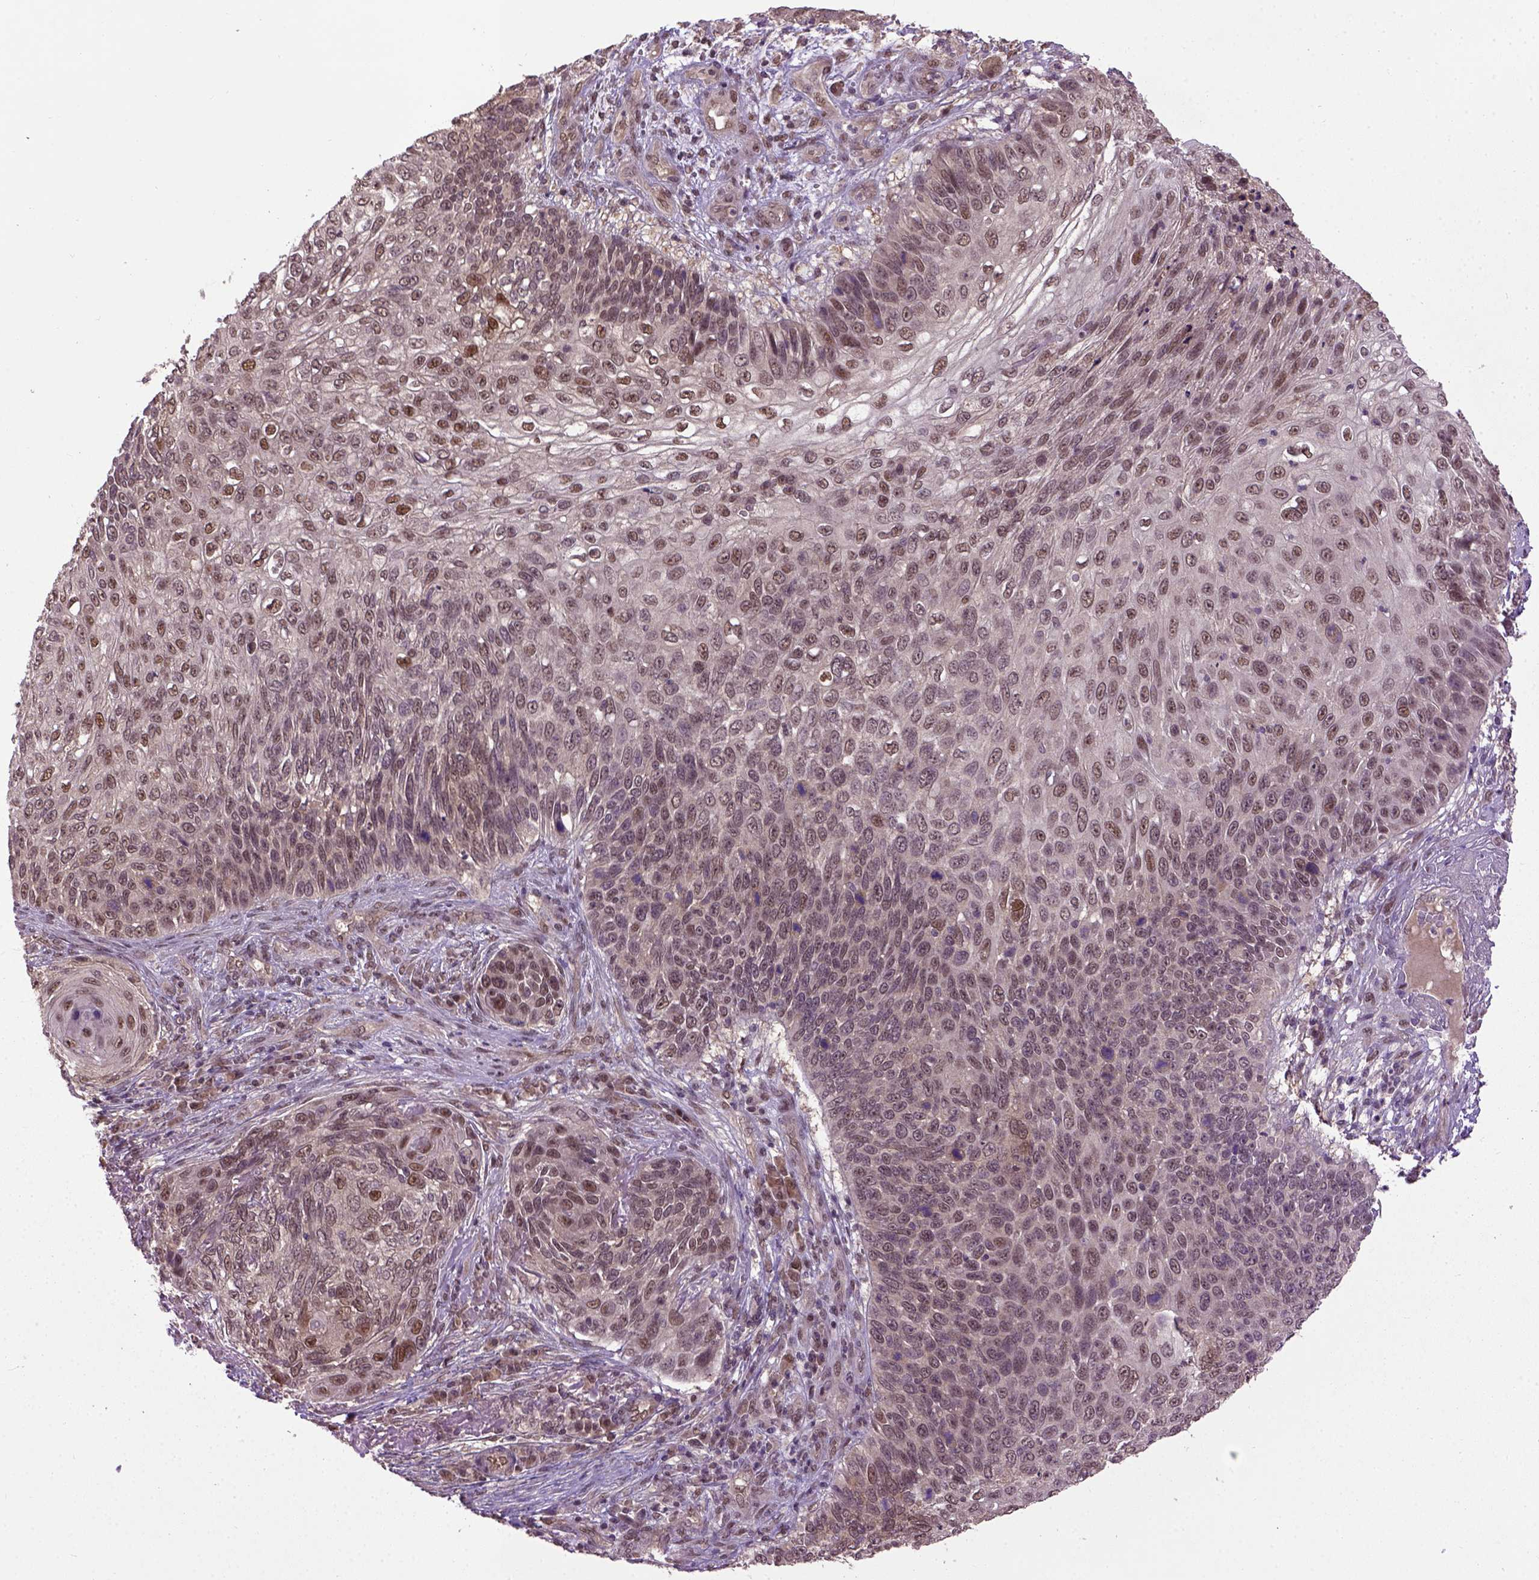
{"staining": {"intensity": "moderate", "quantity": "25%-75%", "location": "nuclear"}, "tissue": "skin cancer", "cell_type": "Tumor cells", "image_type": "cancer", "snomed": [{"axis": "morphology", "description": "Squamous cell carcinoma, NOS"}, {"axis": "topography", "description": "Skin"}], "caption": "This is a photomicrograph of immunohistochemistry (IHC) staining of skin cancer, which shows moderate positivity in the nuclear of tumor cells.", "gene": "UBA3", "patient": {"sex": "male", "age": 92}}